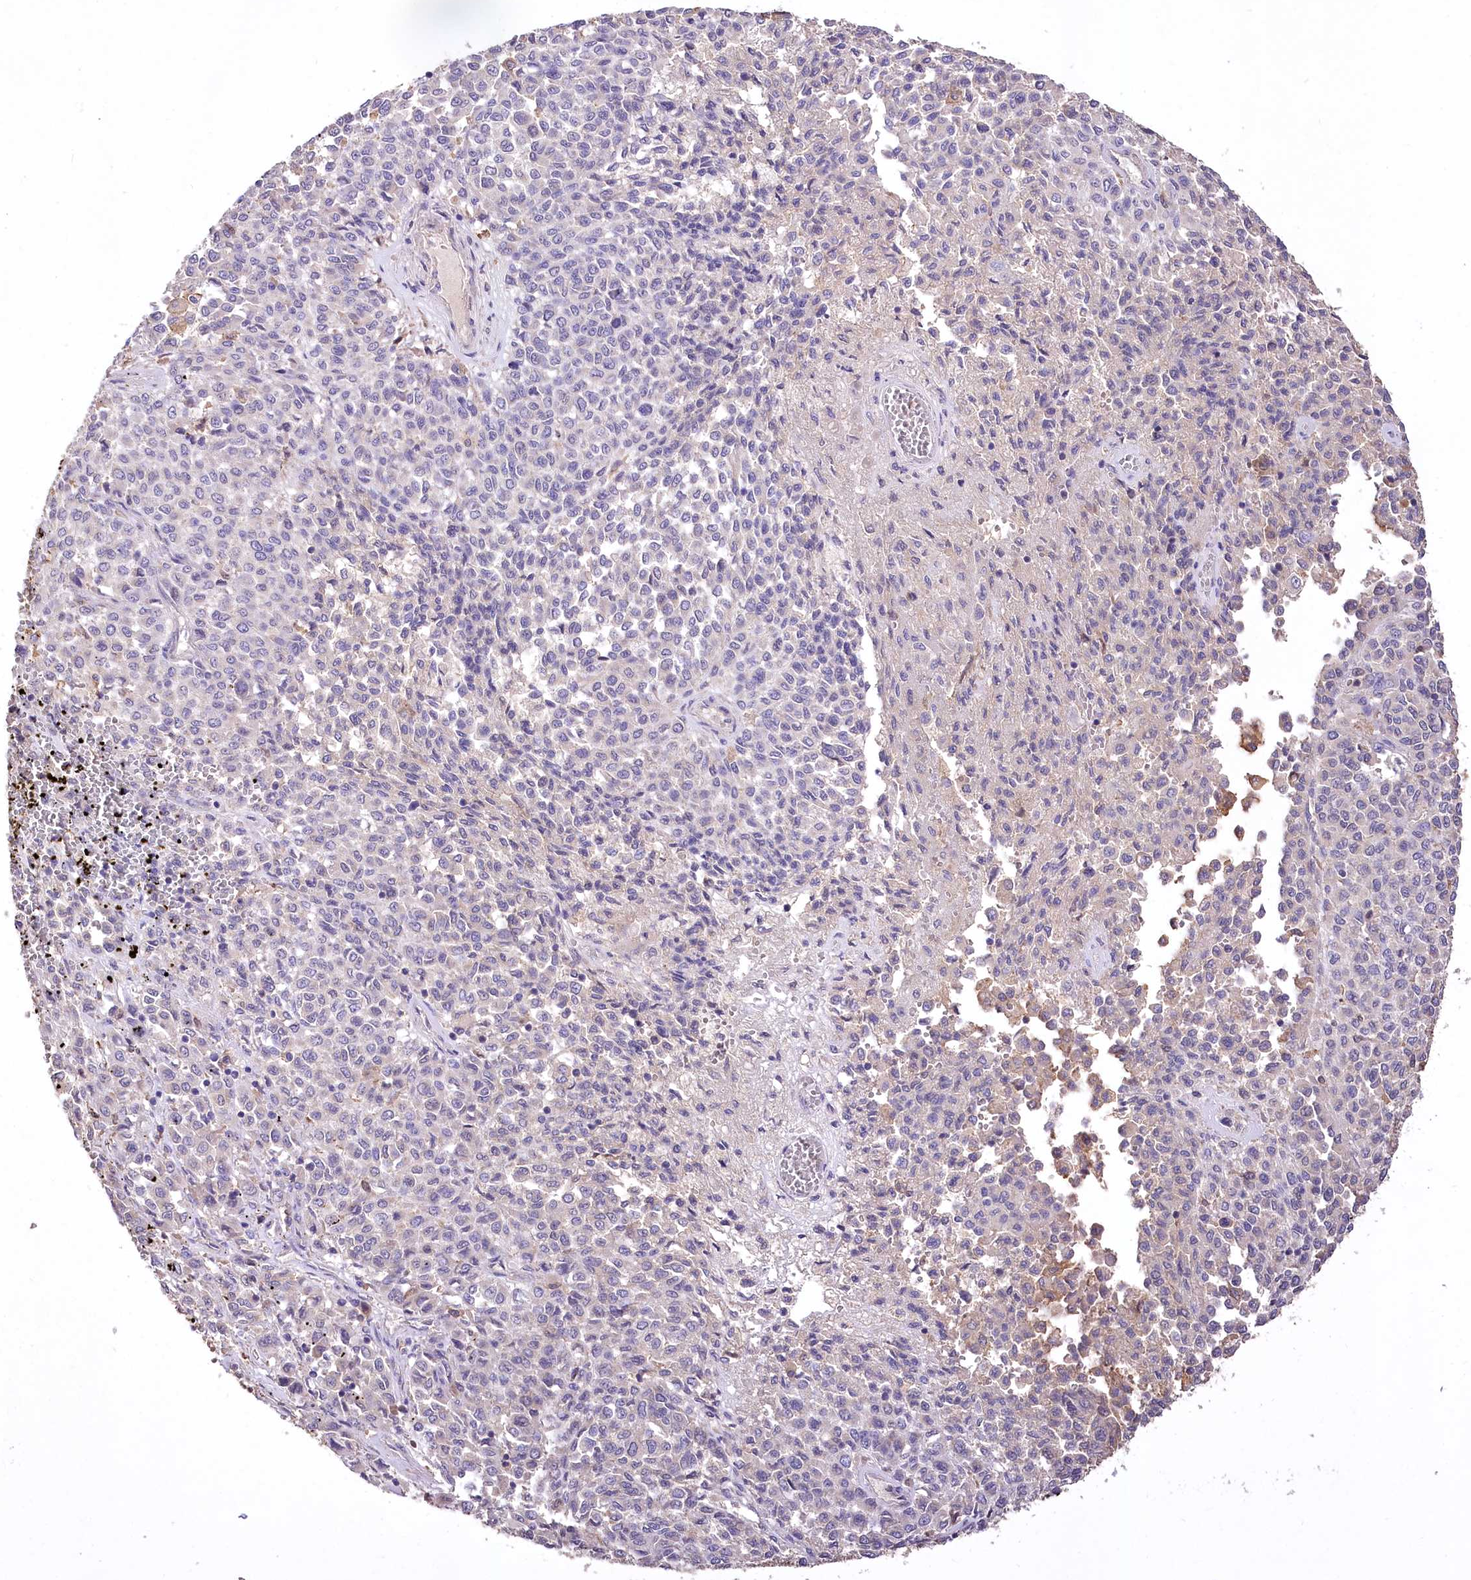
{"staining": {"intensity": "negative", "quantity": "none", "location": "none"}, "tissue": "melanoma", "cell_type": "Tumor cells", "image_type": "cancer", "snomed": [{"axis": "morphology", "description": "Malignant melanoma, Metastatic site"}, {"axis": "topography", "description": "Pancreas"}], "caption": "DAB immunohistochemical staining of melanoma reveals no significant staining in tumor cells. (DAB immunohistochemistry (IHC) visualized using brightfield microscopy, high magnification).", "gene": "PCYOX1L", "patient": {"sex": "female", "age": 30}}